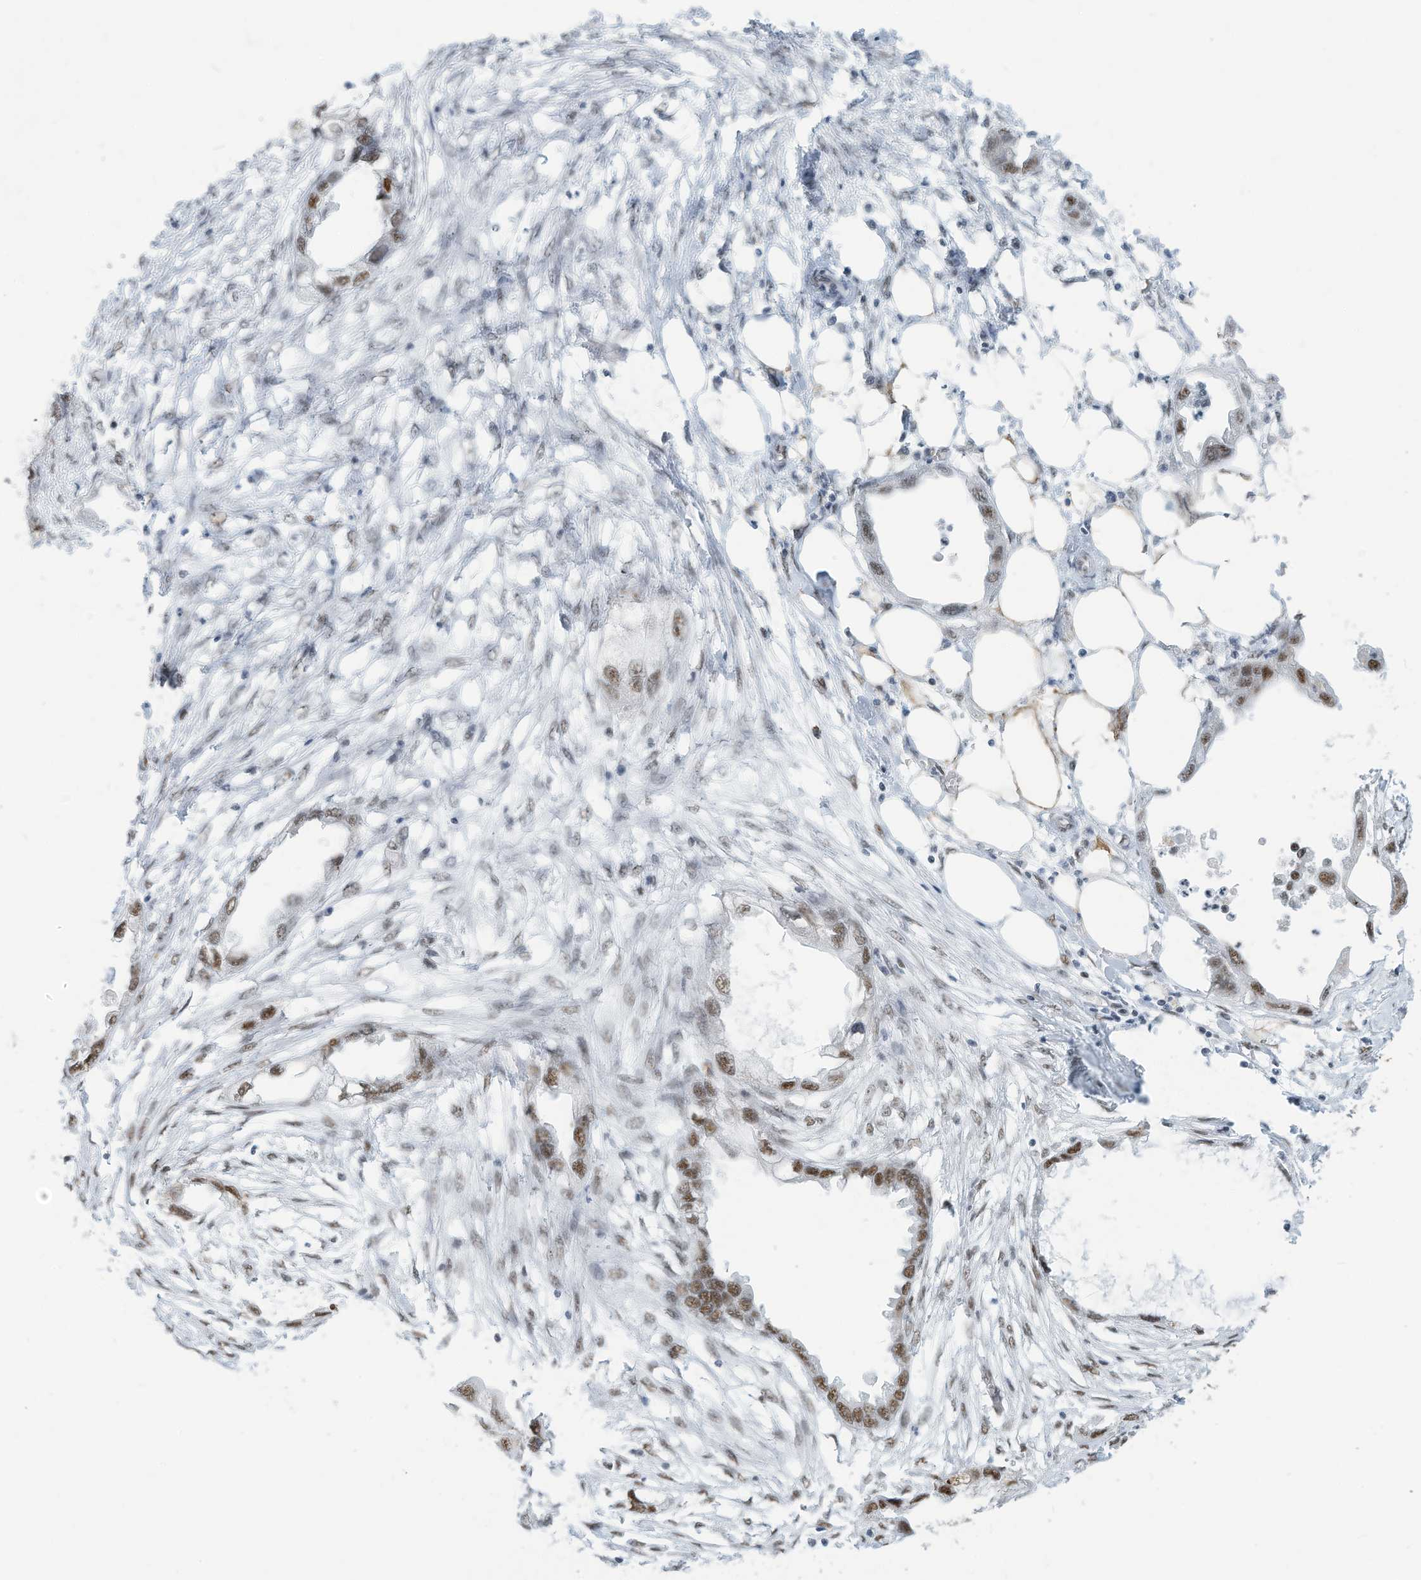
{"staining": {"intensity": "moderate", "quantity": ">75%", "location": "nuclear"}, "tissue": "endometrial cancer", "cell_type": "Tumor cells", "image_type": "cancer", "snomed": [{"axis": "morphology", "description": "Adenocarcinoma, NOS"}, {"axis": "morphology", "description": "Adenocarcinoma, metastatic, NOS"}, {"axis": "topography", "description": "Adipose tissue"}, {"axis": "topography", "description": "Endometrium"}], "caption": "A histopathology image of human adenocarcinoma (endometrial) stained for a protein displays moderate nuclear brown staining in tumor cells. The staining was performed using DAB (3,3'-diaminobenzidine), with brown indicating positive protein expression. Nuclei are stained blue with hematoxylin.", "gene": "SARNP", "patient": {"sex": "female", "age": 67}}